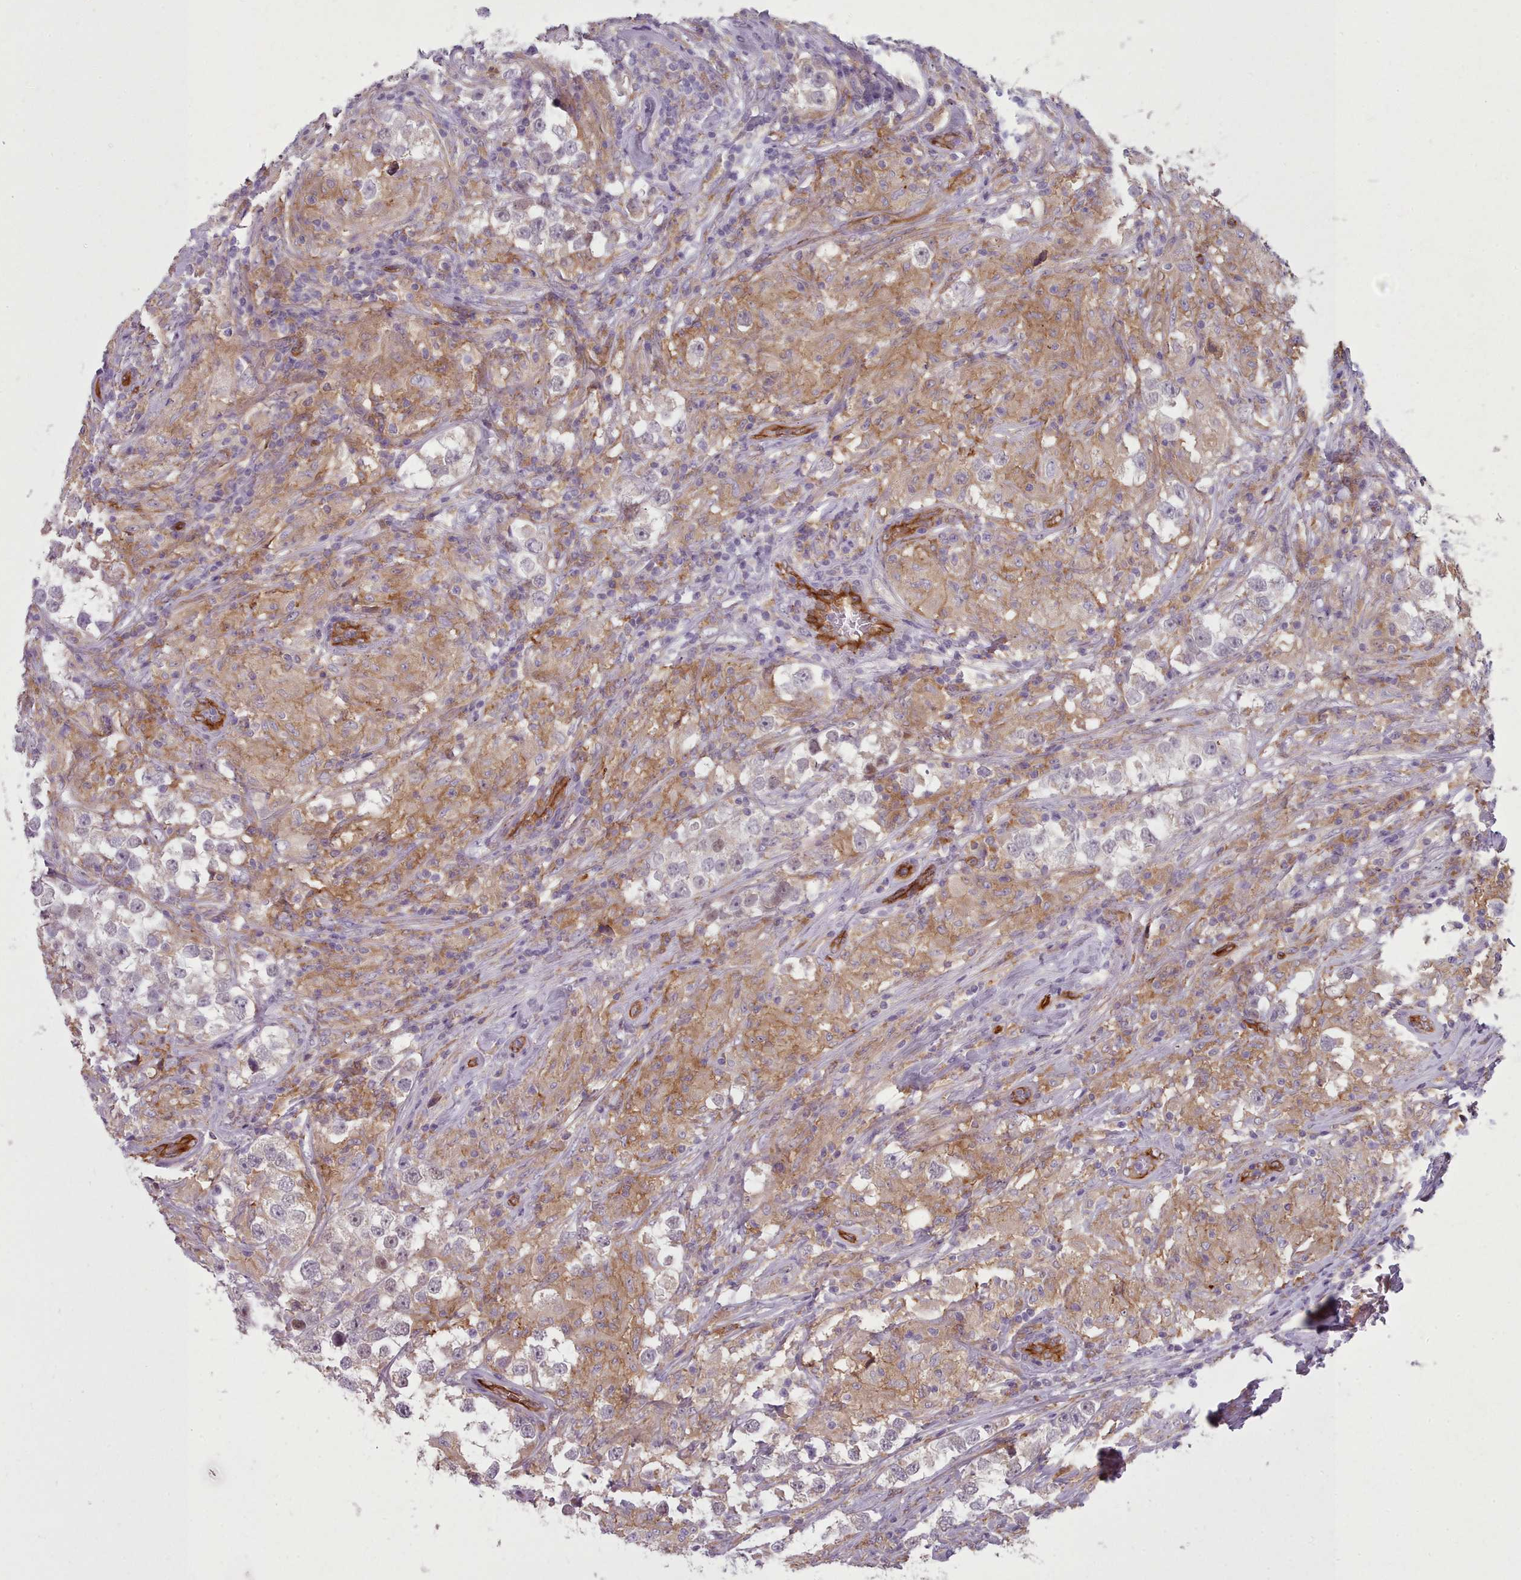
{"staining": {"intensity": "negative", "quantity": "none", "location": "none"}, "tissue": "testis cancer", "cell_type": "Tumor cells", "image_type": "cancer", "snomed": [{"axis": "morphology", "description": "Seminoma, NOS"}, {"axis": "topography", "description": "Testis"}], "caption": "Human testis cancer (seminoma) stained for a protein using IHC shows no positivity in tumor cells.", "gene": "CD300LF", "patient": {"sex": "male", "age": 46}}